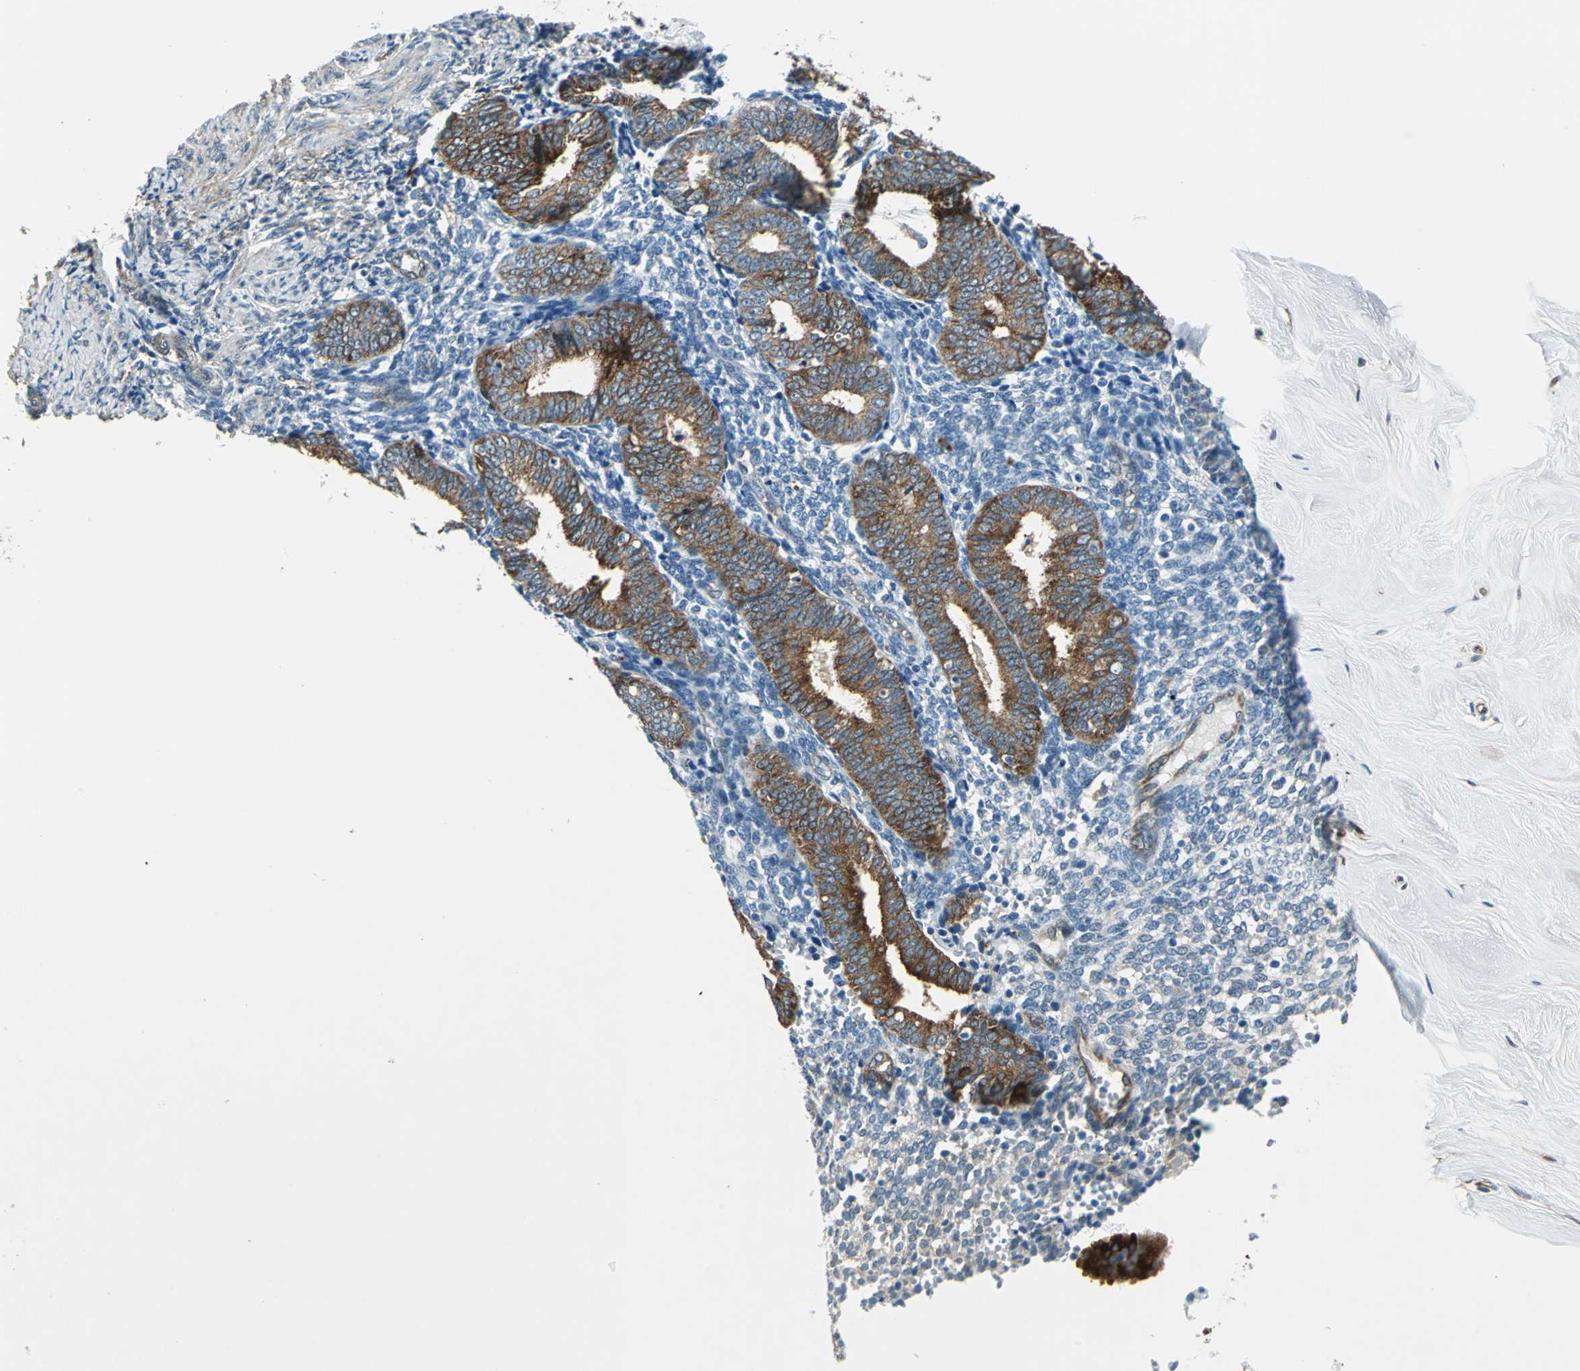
{"staining": {"intensity": "negative", "quantity": "none", "location": "none"}, "tissue": "endometrium", "cell_type": "Cells in endometrial stroma", "image_type": "normal", "snomed": [{"axis": "morphology", "description": "Normal tissue, NOS"}, {"axis": "topography", "description": "Endometrium"}], "caption": "The micrograph exhibits no staining of cells in endometrial stroma in unremarkable endometrium. Brightfield microscopy of IHC stained with DAB (3,3'-diaminobenzidine) (brown) and hematoxylin (blue), captured at high magnification.", "gene": "HSPB1", "patient": {"sex": "female", "age": 61}}